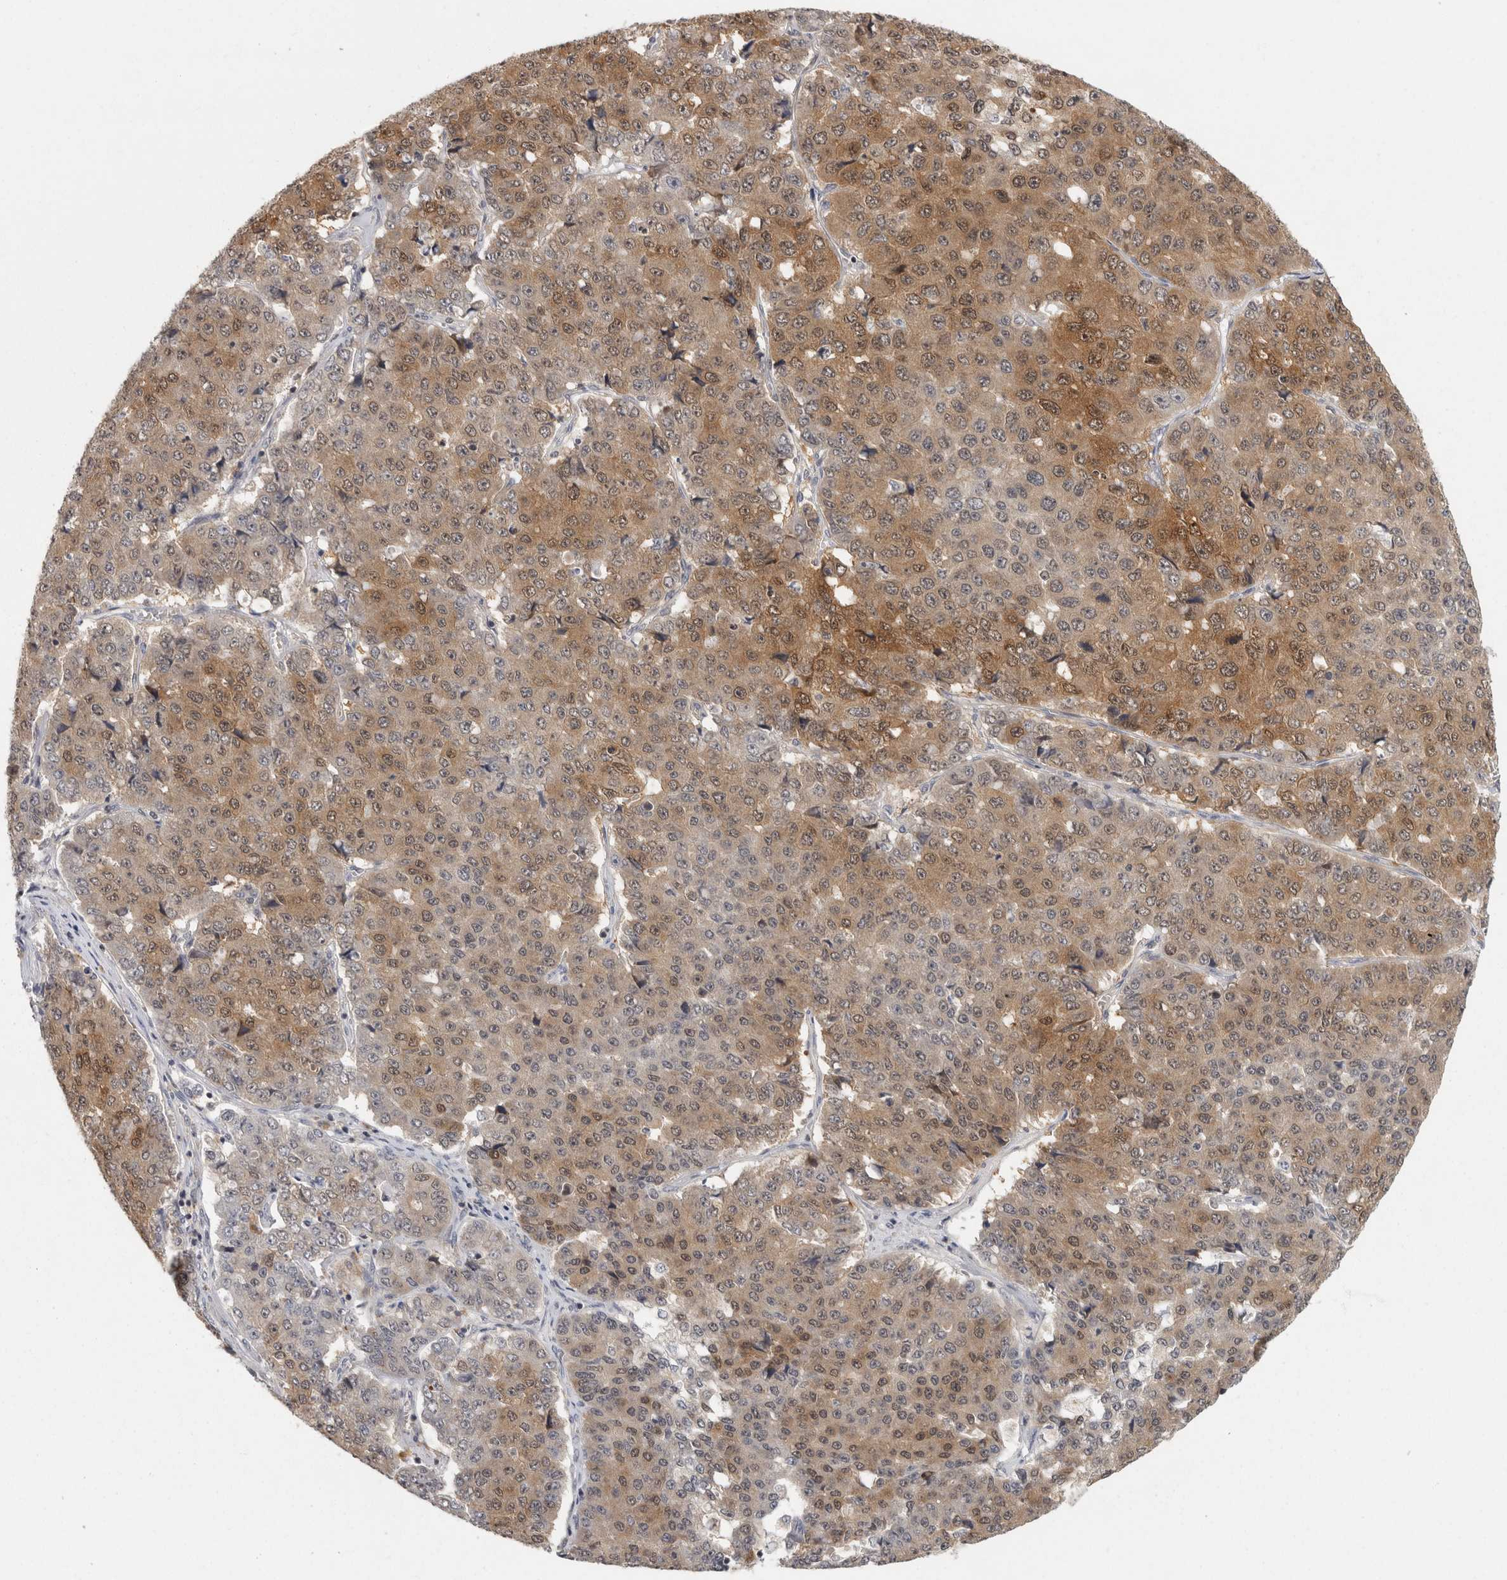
{"staining": {"intensity": "moderate", "quantity": ">75%", "location": "cytoplasmic/membranous,nuclear"}, "tissue": "pancreatic cancer", "cell_type": "Tumor cells", "image_type": "cancer", "snomed": [{"axis": "morphology", "description": "Adenocarcinoma, NOS"}, {"axis": "topography", "description": "Pancreas"}], "caption": "Brown immunohistochemical staining in human adenocarcinoma (pancreatic) demonstrates moderate cytoplasmic/membranous and nuclear staining in approximately >75% of tumor cells.", "gene": "ACAT2", "patient": {"sex": "male", "age": 50}}